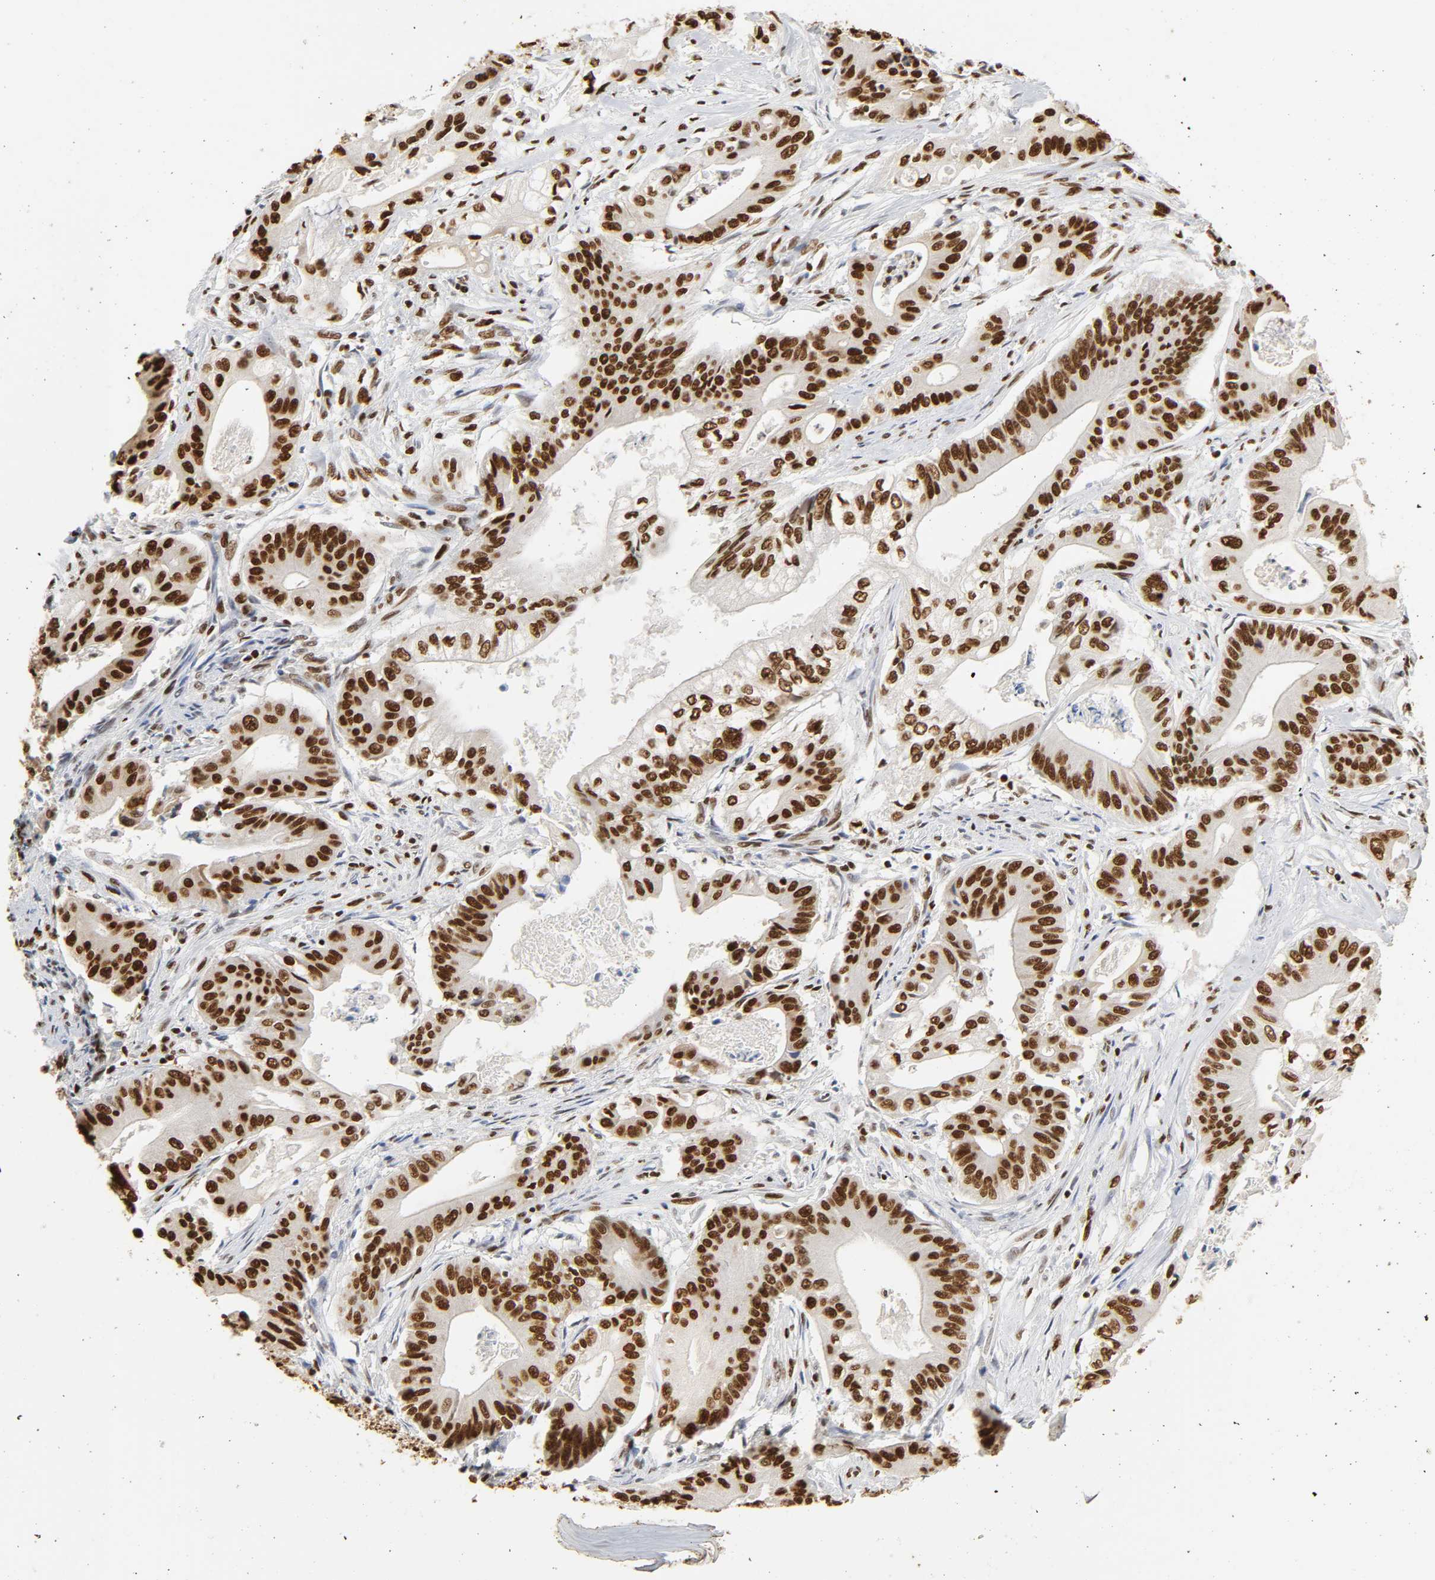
{"staining": {"intensity": "moderate", "quantity": ">75%", "location": "cytoplasmic/membranous,nuclear"}, "tissue": "pancreatic cancer", "cell_type": "Tumor cells", "image_type": "cancer", "snomed": [{"axis": "morphology", "description": "Normal tissue, NOS"}, {"axis": "topography", "description": "Lymph node"}], "caption": "Pancreatic cancer tissue shows moderate cytoplasmic/membranous and nuclear expression in about >75% of tumor cells, visualized by immunohistochemistry.", "gene": "HNRNPC", "patient": {"sex": "male", "age": 62}}